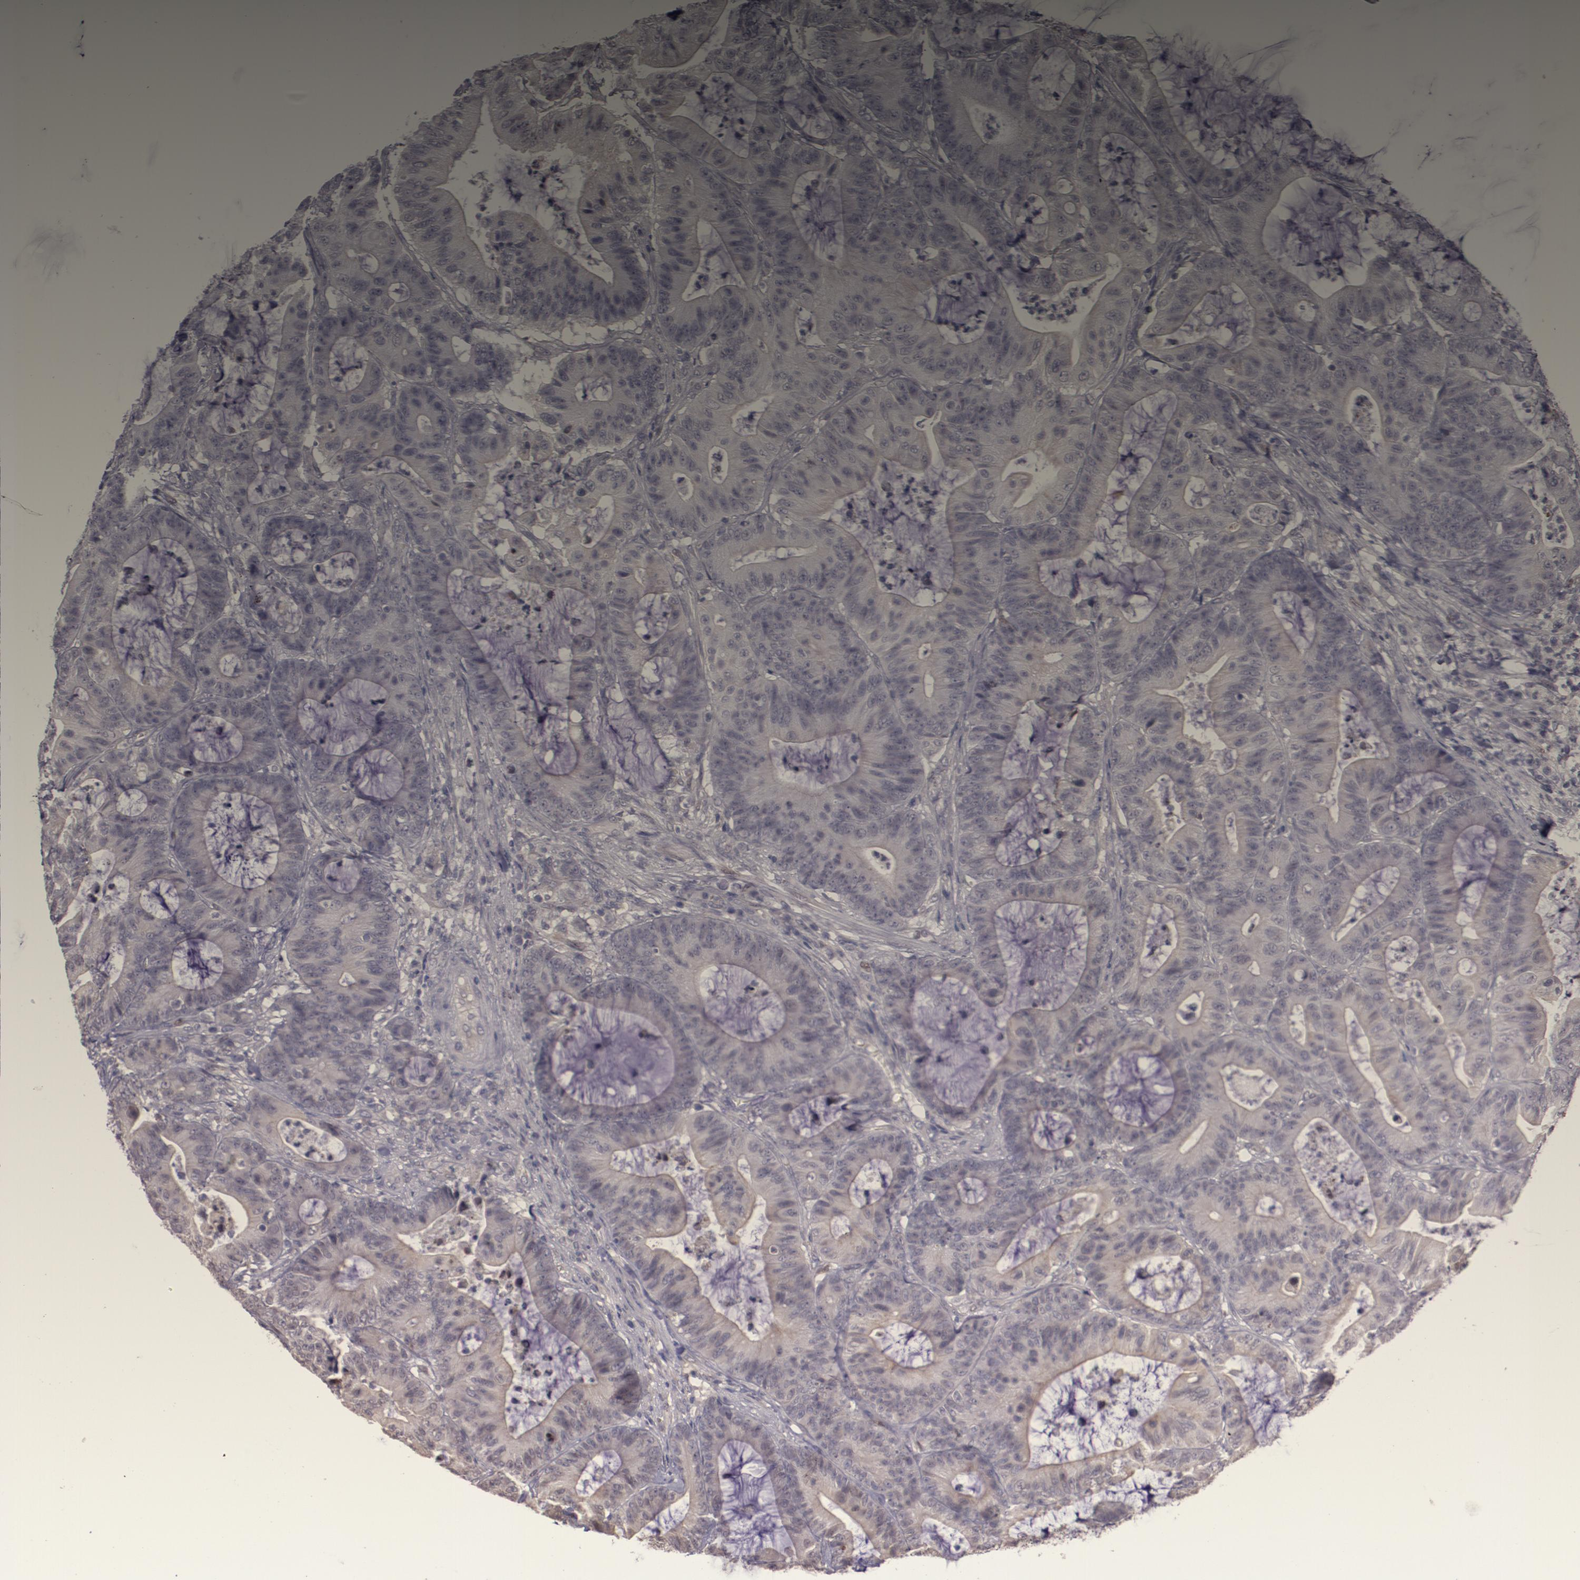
{"staining": {"intensity": "weak", "quantity": "<25%", "location": "cytoplasmic/membranous"}, "tissue": "colorectal cancer", "cell_type": "Tumor cells", "image_type": "cancer", "snomed": [{"axis": "morphology", "description": "Adenocarcinoma, NOS"}, {"axis": "topography", "description": "Colon"}], "caption": "Human colorectal cancer stained for a protein using immunohistochemistry displays no positivity in tumor cells.", "gene": "NUP62CL", "patient": {"sex": "female", "age": 84}}